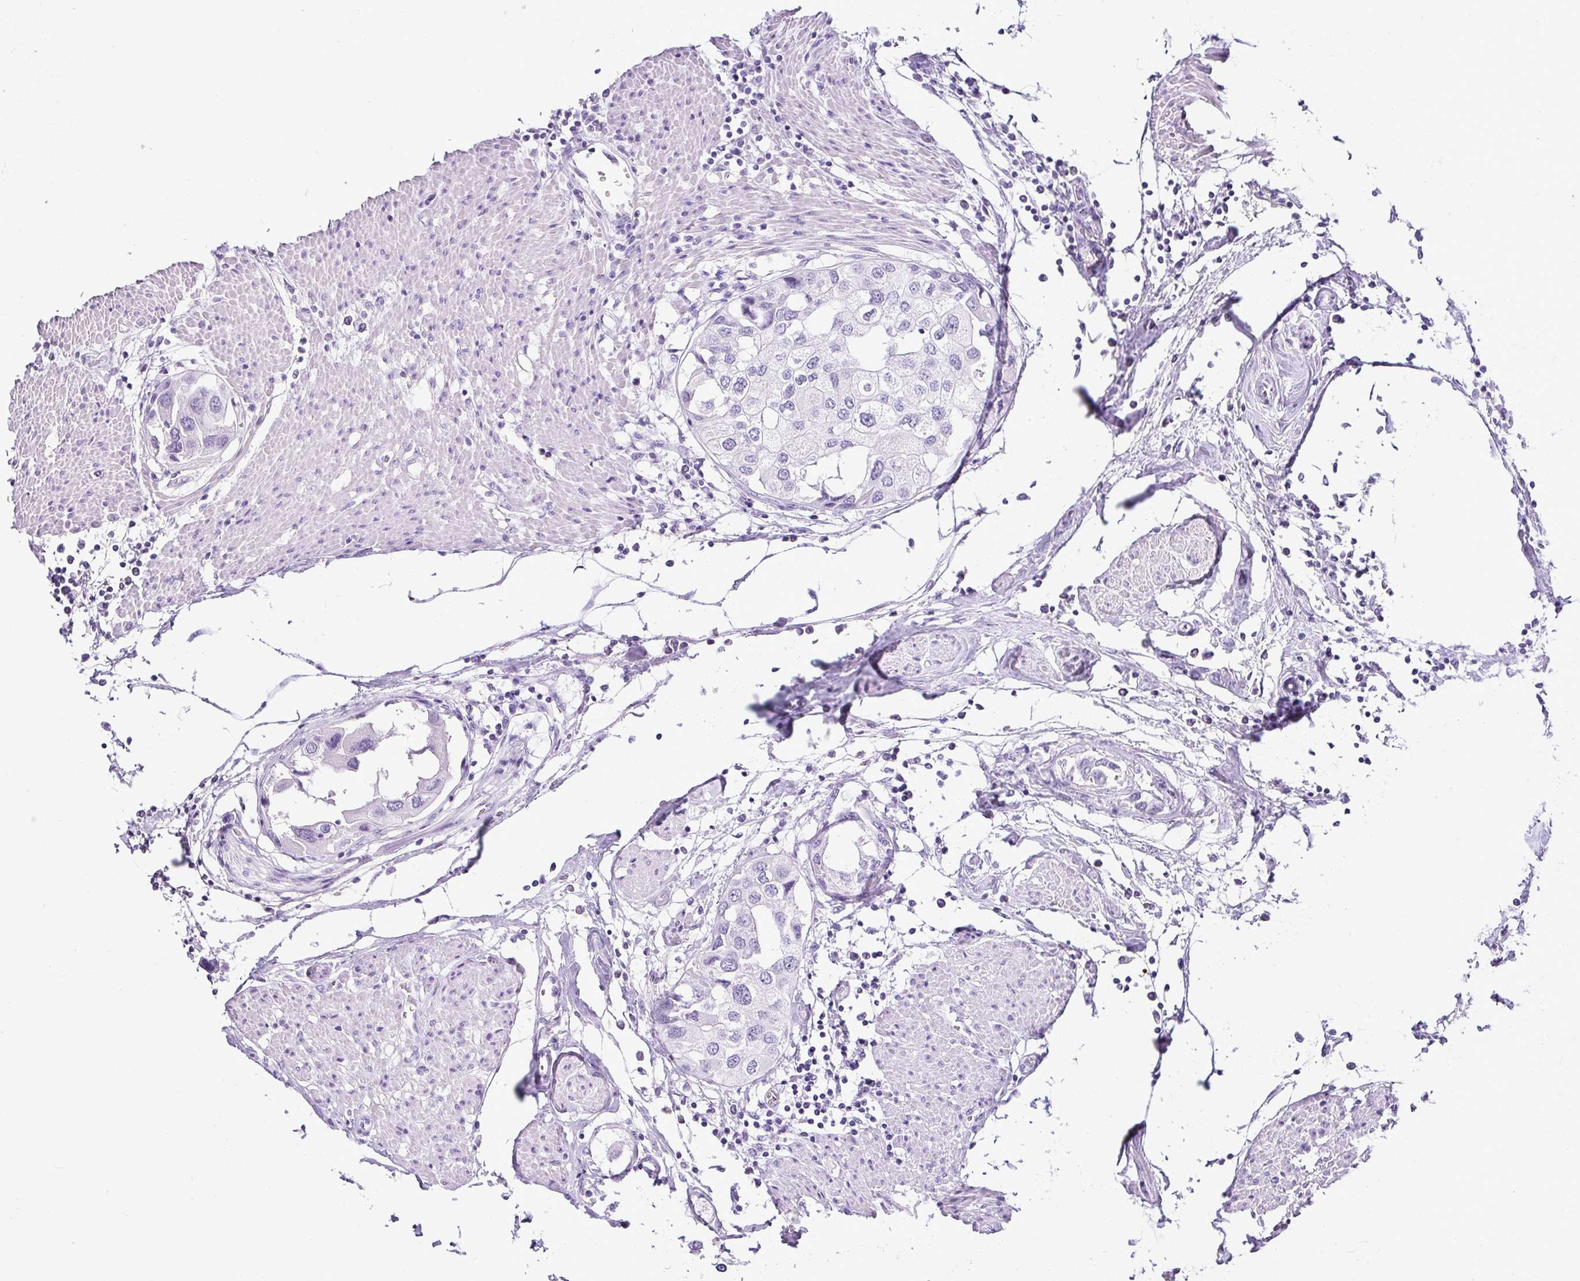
{"staining": {"intensity": "negative", "quantity": "none", "location": "none"}, "tissue": "urothelial cancer", "cell_type": "Tumor cells", "image_type": "cancer", "snomed": [{"axis": "morphology", "description": "Urothelial carcinoma, High grade"}, {"axis": "topography", "description": "Urinary bladder"}], "caption": "The image exhibits no staining of tumor cells in urothelial cancer.", "gene": "SERPINB3", "patient": {"sex": "male", "age": 64}}